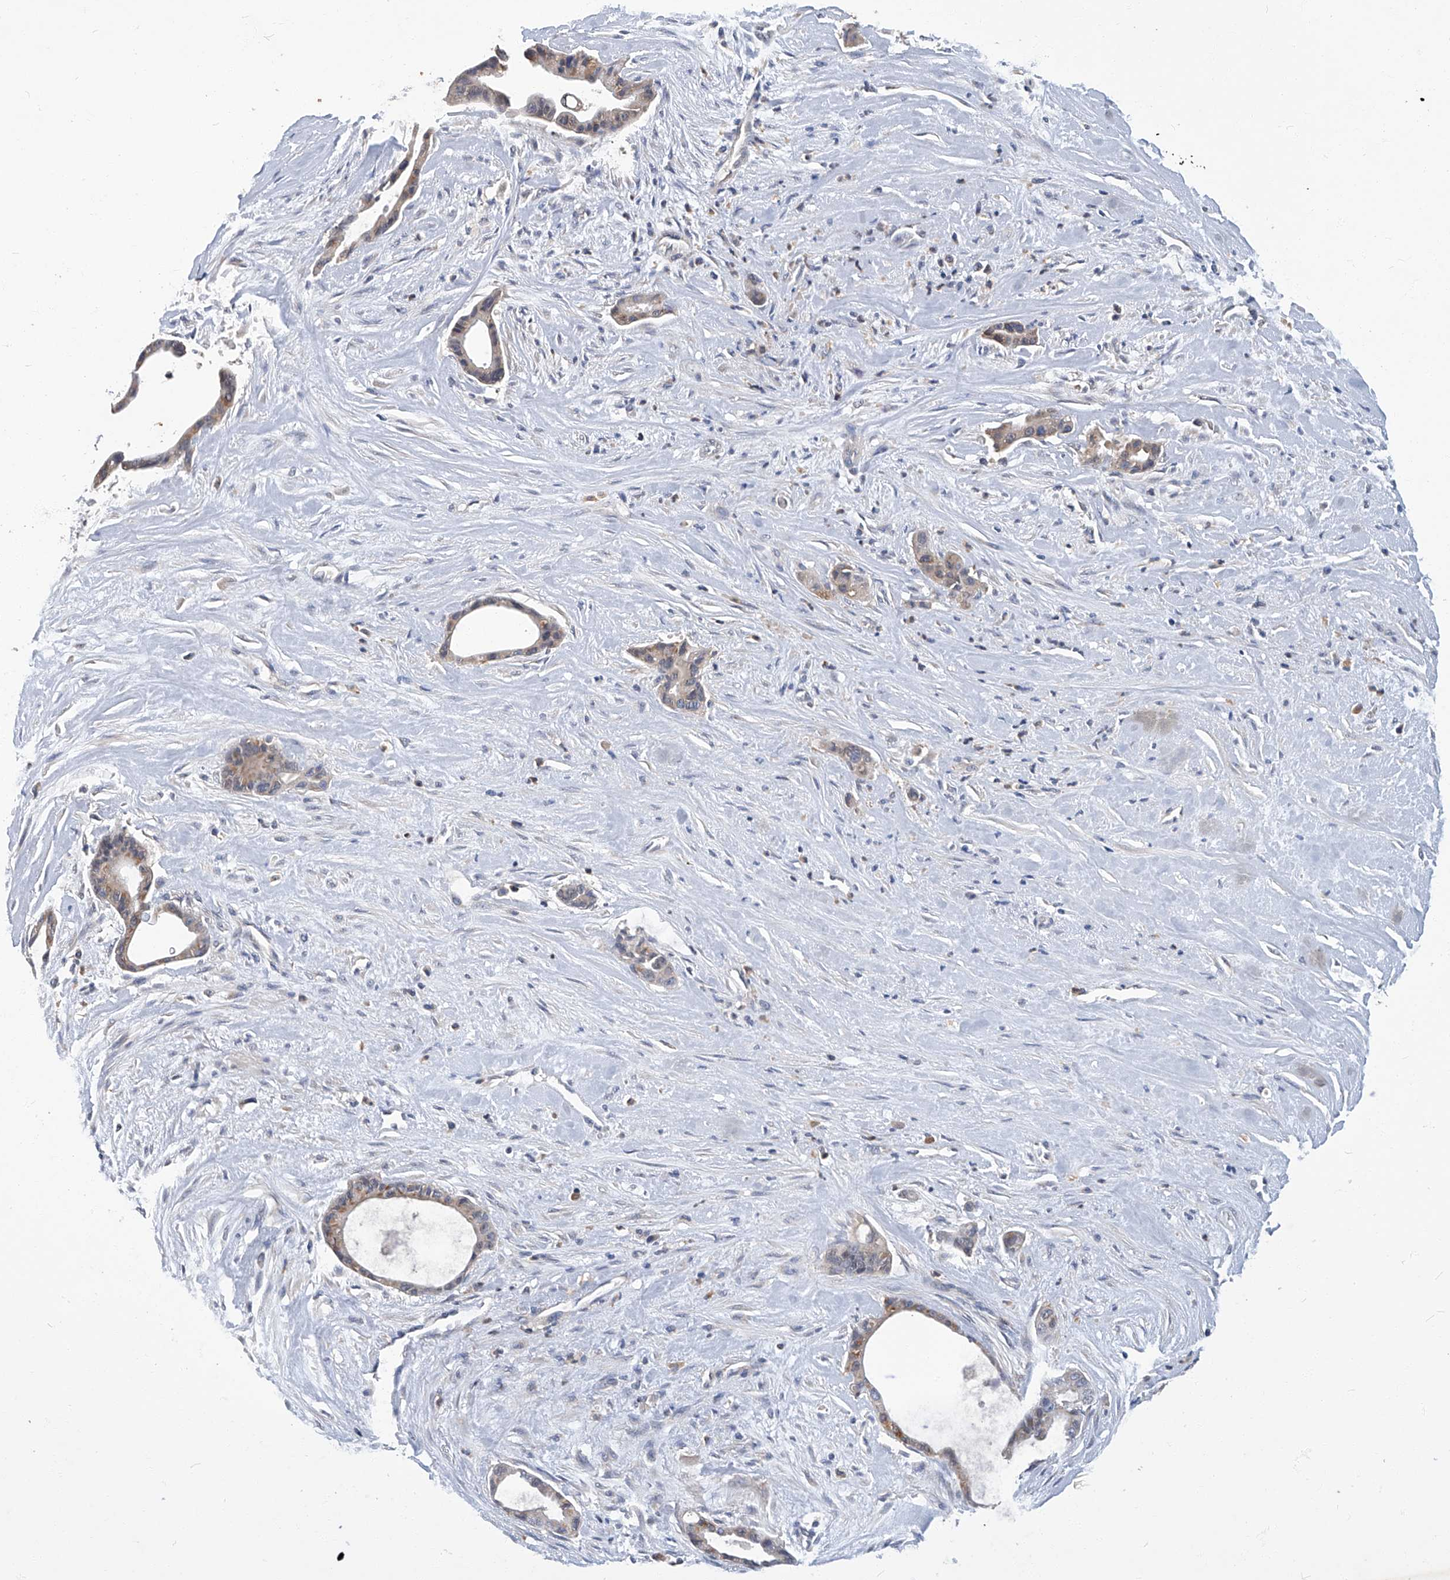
{"staining": {"intensity": "weak", "quantity": ">75%", "location": "cytoplasmic/membranous"}, "tissue": "liver cancer", "cell_type": "Tumor cells", "image_type": "cancer", "snomed": [{"axis": "morphology", "description": "Cholangiocarcinoma"}, {"axis": "topography", "description": "Liver"}], "caption": "Immunohistochemistry (IHC) histopathology image of human cholangiocarcinoma (liver) stained for a protein (brown), which displays low levels of weak cytoplasmic/membranous staining in about >75% of tumor cells.", "gene": "TGFBR1", "patient": {"sex": "female", "age": 55}}